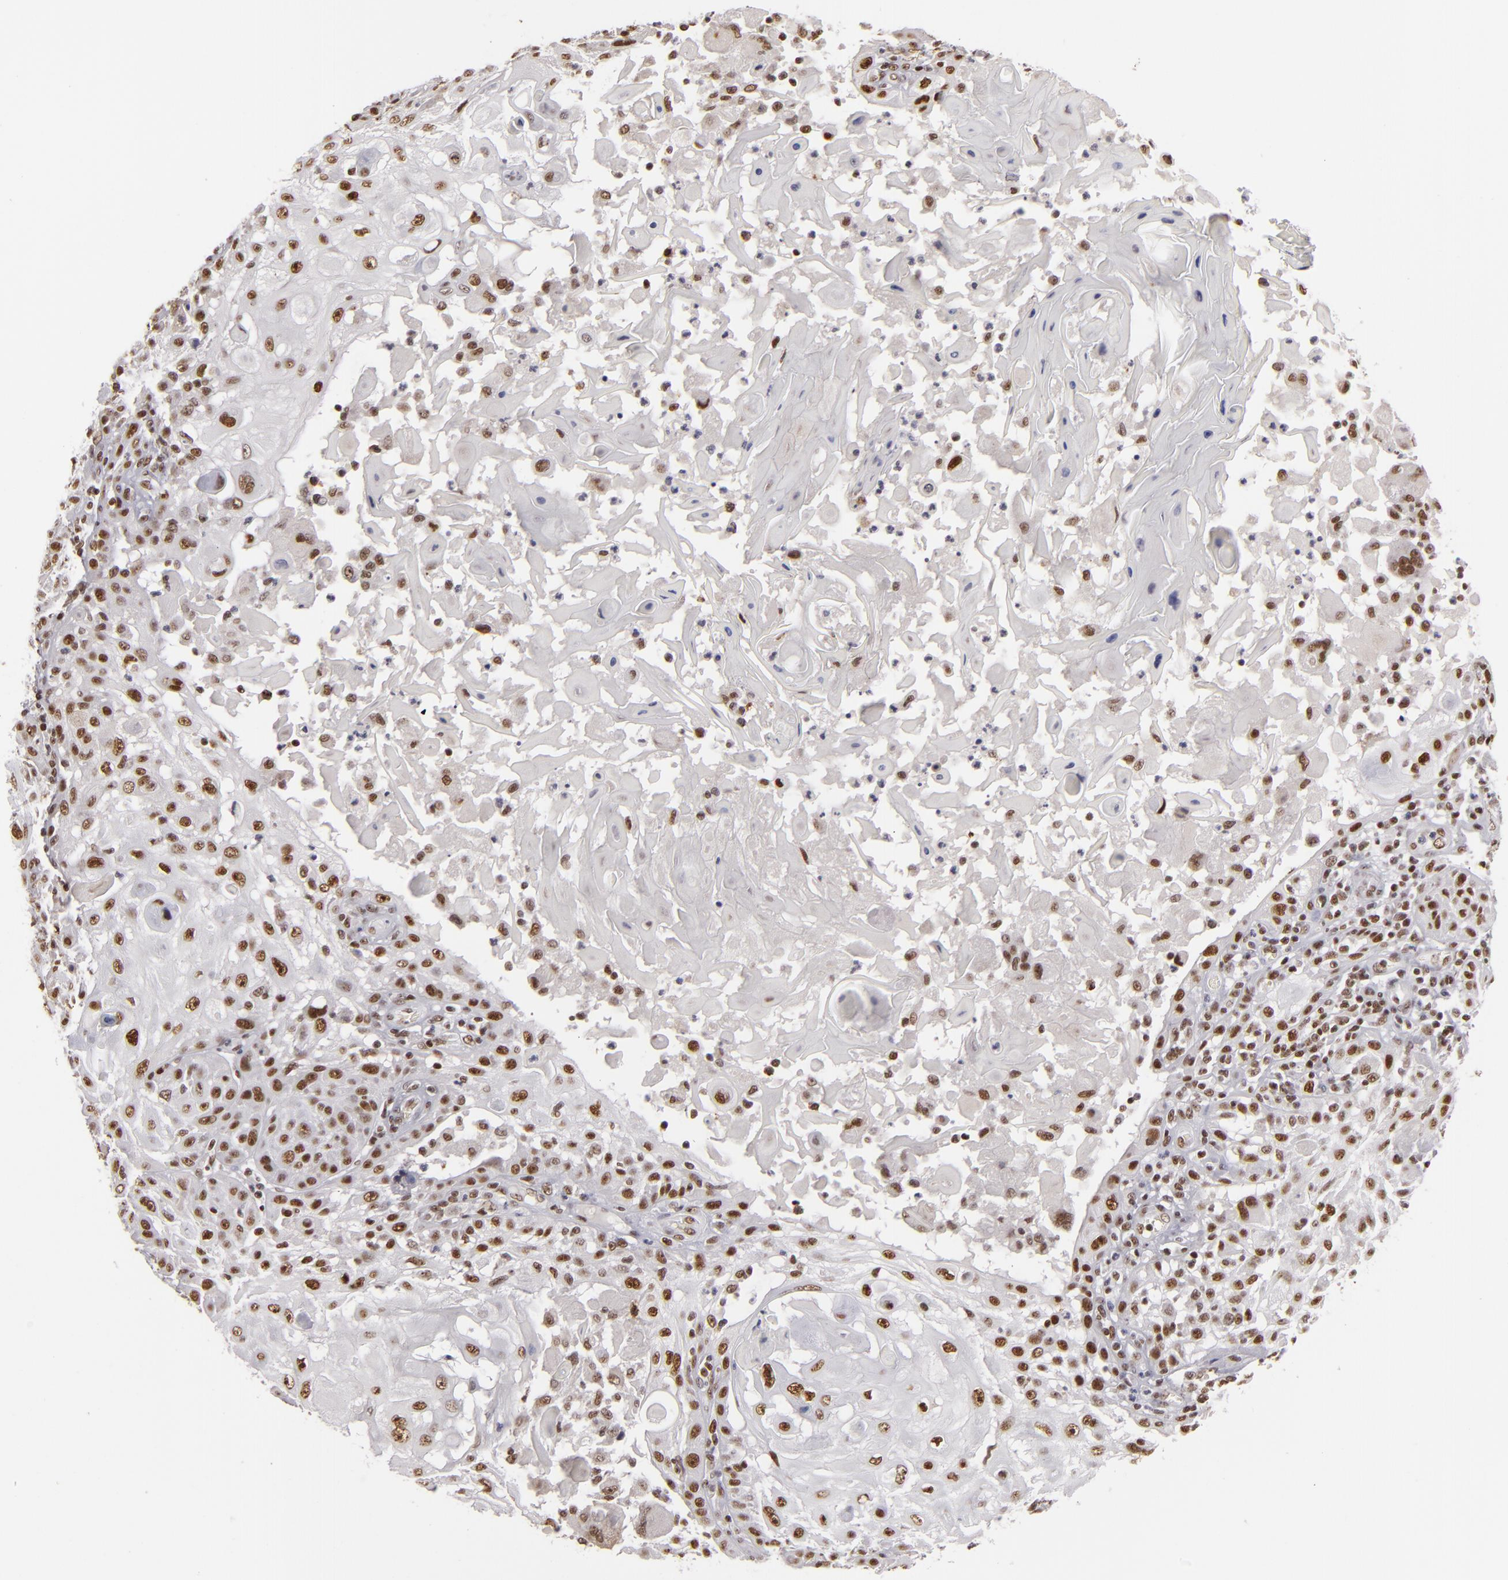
{"staining": {"intensity": "strong", "quantity": ">75%", "location": "nuclear"}, "tissue": "skin cancer", "cell_type": "Tumor cells", "image_type": "cancer", "snomed": [{"axis": "morphology", "description": "Squamous cell carcinoma, NOS"}, {"axis": "topography", "description": "Skin"}], "caption": "Brown immunohistochemical staining in human skin squamous cell carcinoma displays strong nuclear staining in about >75% of tumor cells.", "gene": "DAXX", "patient": {"sex": "female", "age": 89}}